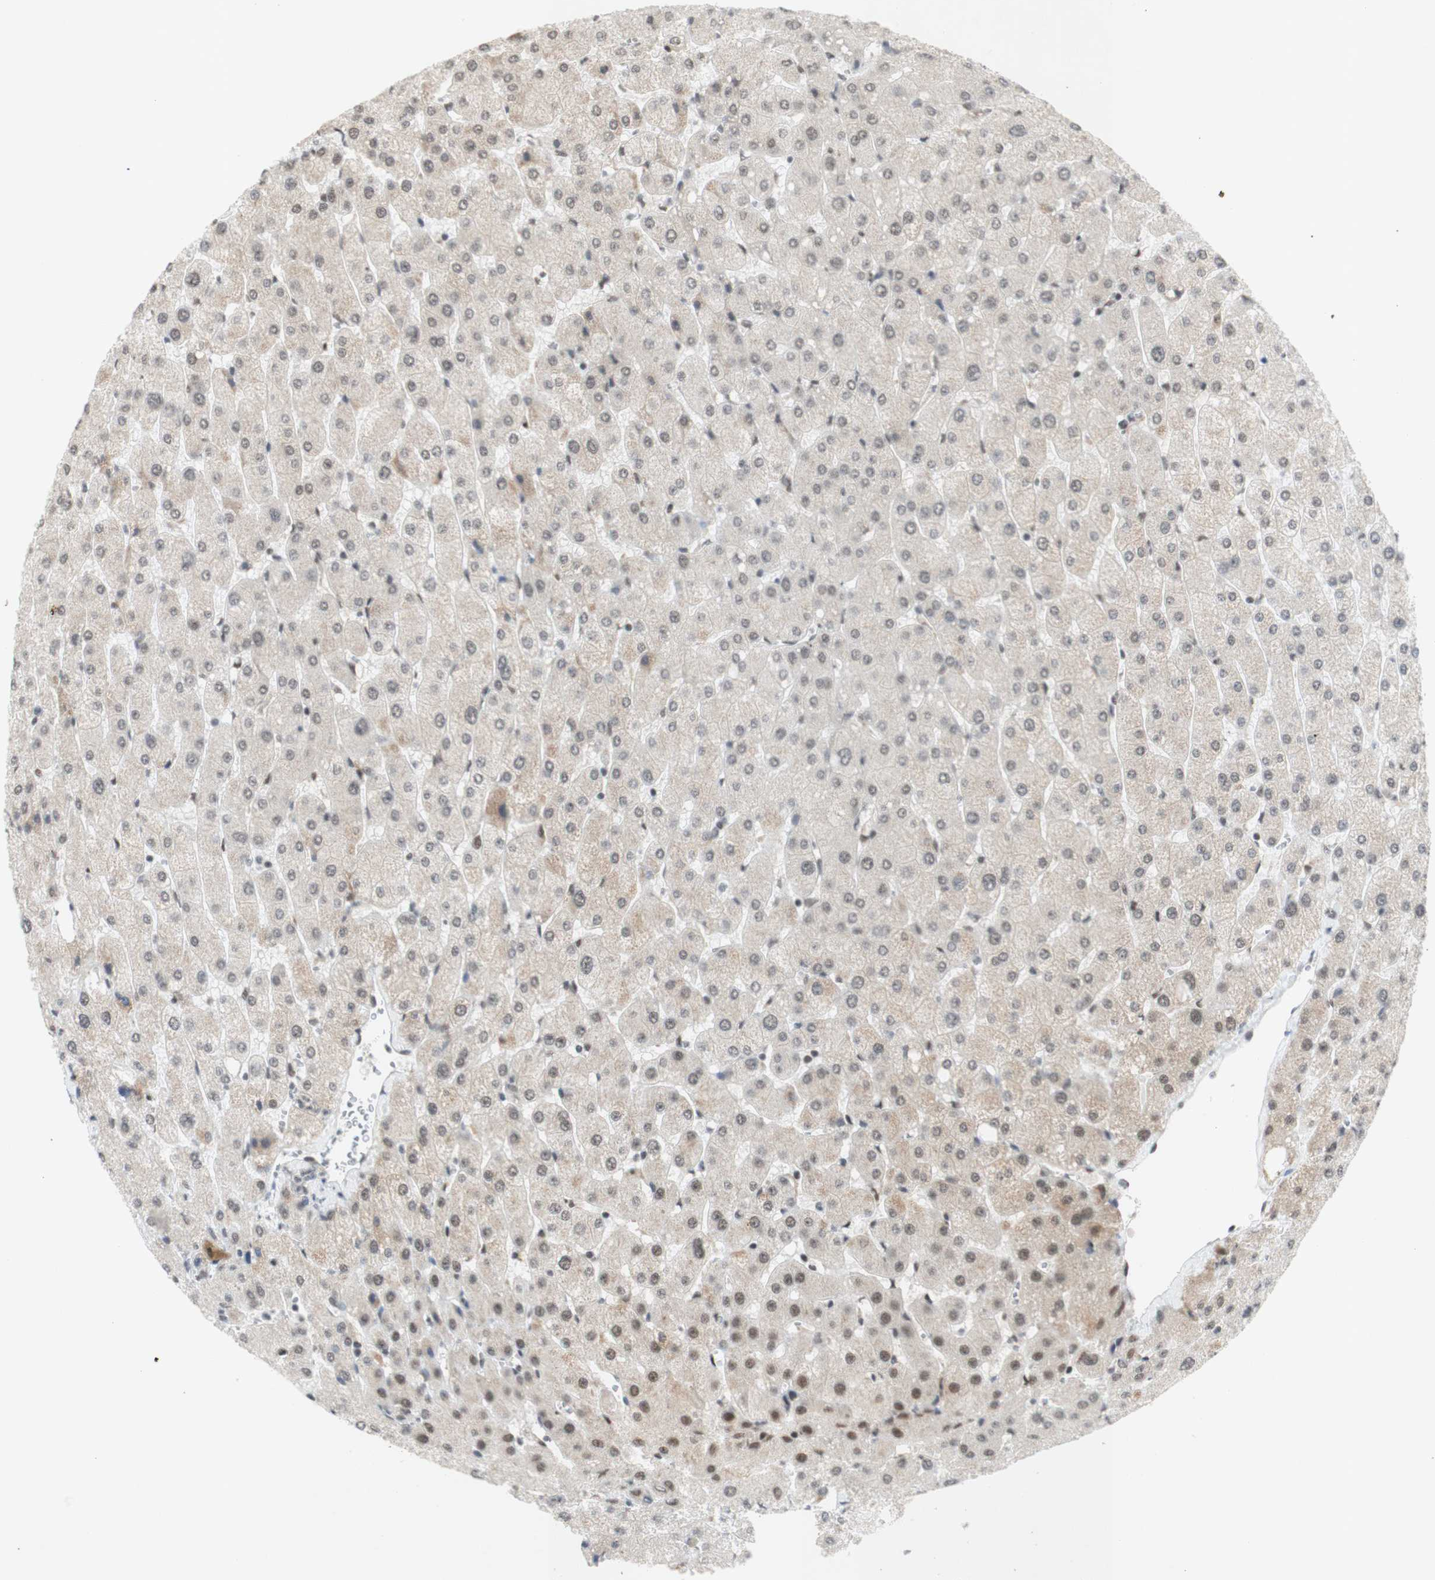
{"staining": {"intensity": "weak", "quantity": ">75%", "location": "nuclear"}, "tissue": "liver", "cell_type": "Cholangiocytes", "image_type": "normal", "snomed": [{"axis": "morphology", "description": "Normal tissue, NOS"}, {"axis": "topography", "description": "Liver"}], "caption": "Liver stained with a brown dye exhibits weak nuclear positive positivity in approximately >75% of cholangiocytes.", "gene": "SNRPB", "patient": {"sex": "male", "age": 55}}